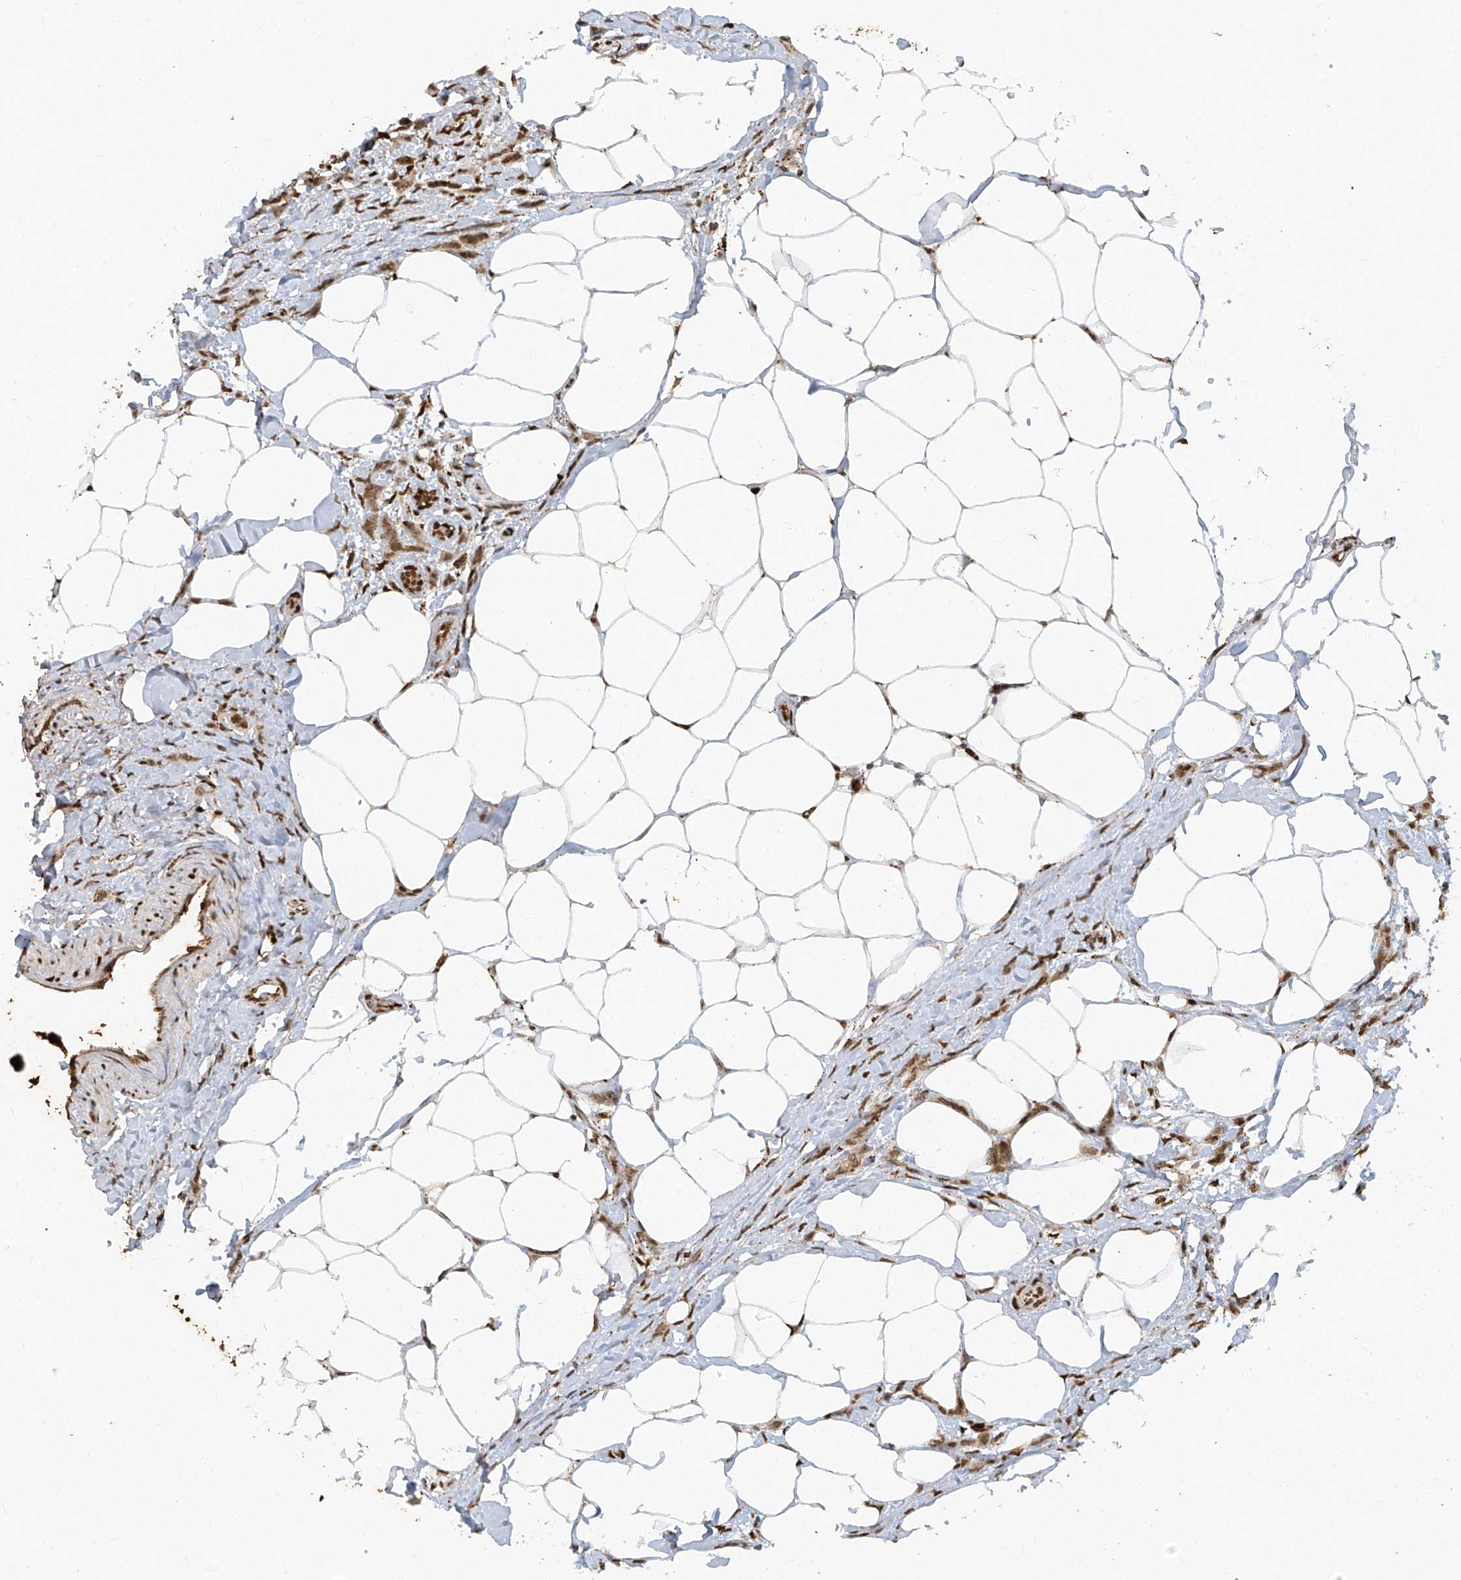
{"staining": {"intensity": "moderate", "quantity": ">75%", "location": "cytoplasmic/membranous,nuclear"}, "tissue": "breast cancer", "cell_type": "Tumor cells", "image_type": "cancer", "snomed": [{"axis": "morphology", "description": "Lobular carcinoma, in situ"}, {"axis": "morphology", "description": "Lobular carcinoma"}, {"axis": "topography", "description": "Breast"}], "caption": "Protein staining of breast cancer tissue exhibits moderate cytoplasmic/membranous and nuclear staining in about >75% of tumor cells.", "gene": "ATRIP", "patient": {"sex": "female", "age": 41}}